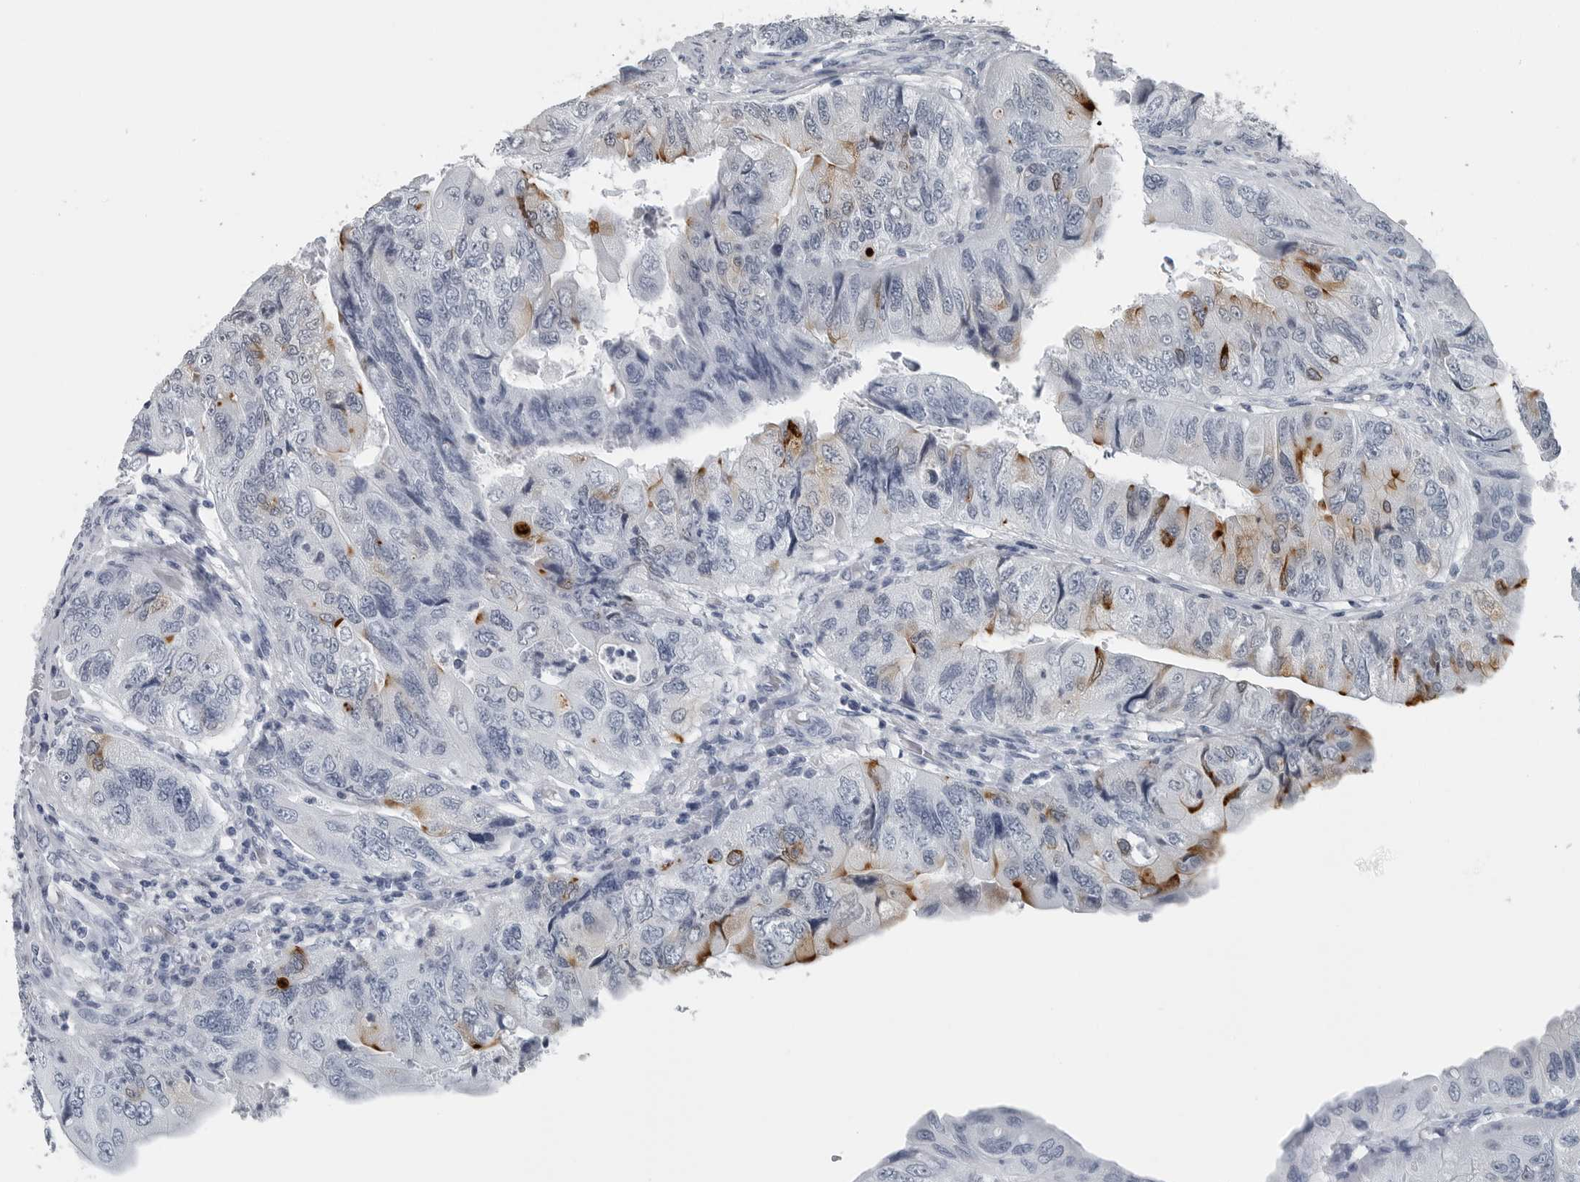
{"staining": {"intensity": "moderate", "quantity": "<25%", "location": "cytoplasmic/membranous"}, "tissue": "colorectal cancer", "cell_type": "Tumor cells", "image_type": "cancer", "snomed": [{"axis": "morphology", "description": "Adenocarcinoma, NOS"}, {"axis": "topography", "description": "Rectum"}], "caption": "Colorectal cancer (adenocarcinoma) stained with DAB IHC reveals low levels of moderate cytoplasmic/membranous expression in about <25% of tumor cells.", "gene": "SPINK1", "patient": {"sex": "male", "age": 63}}